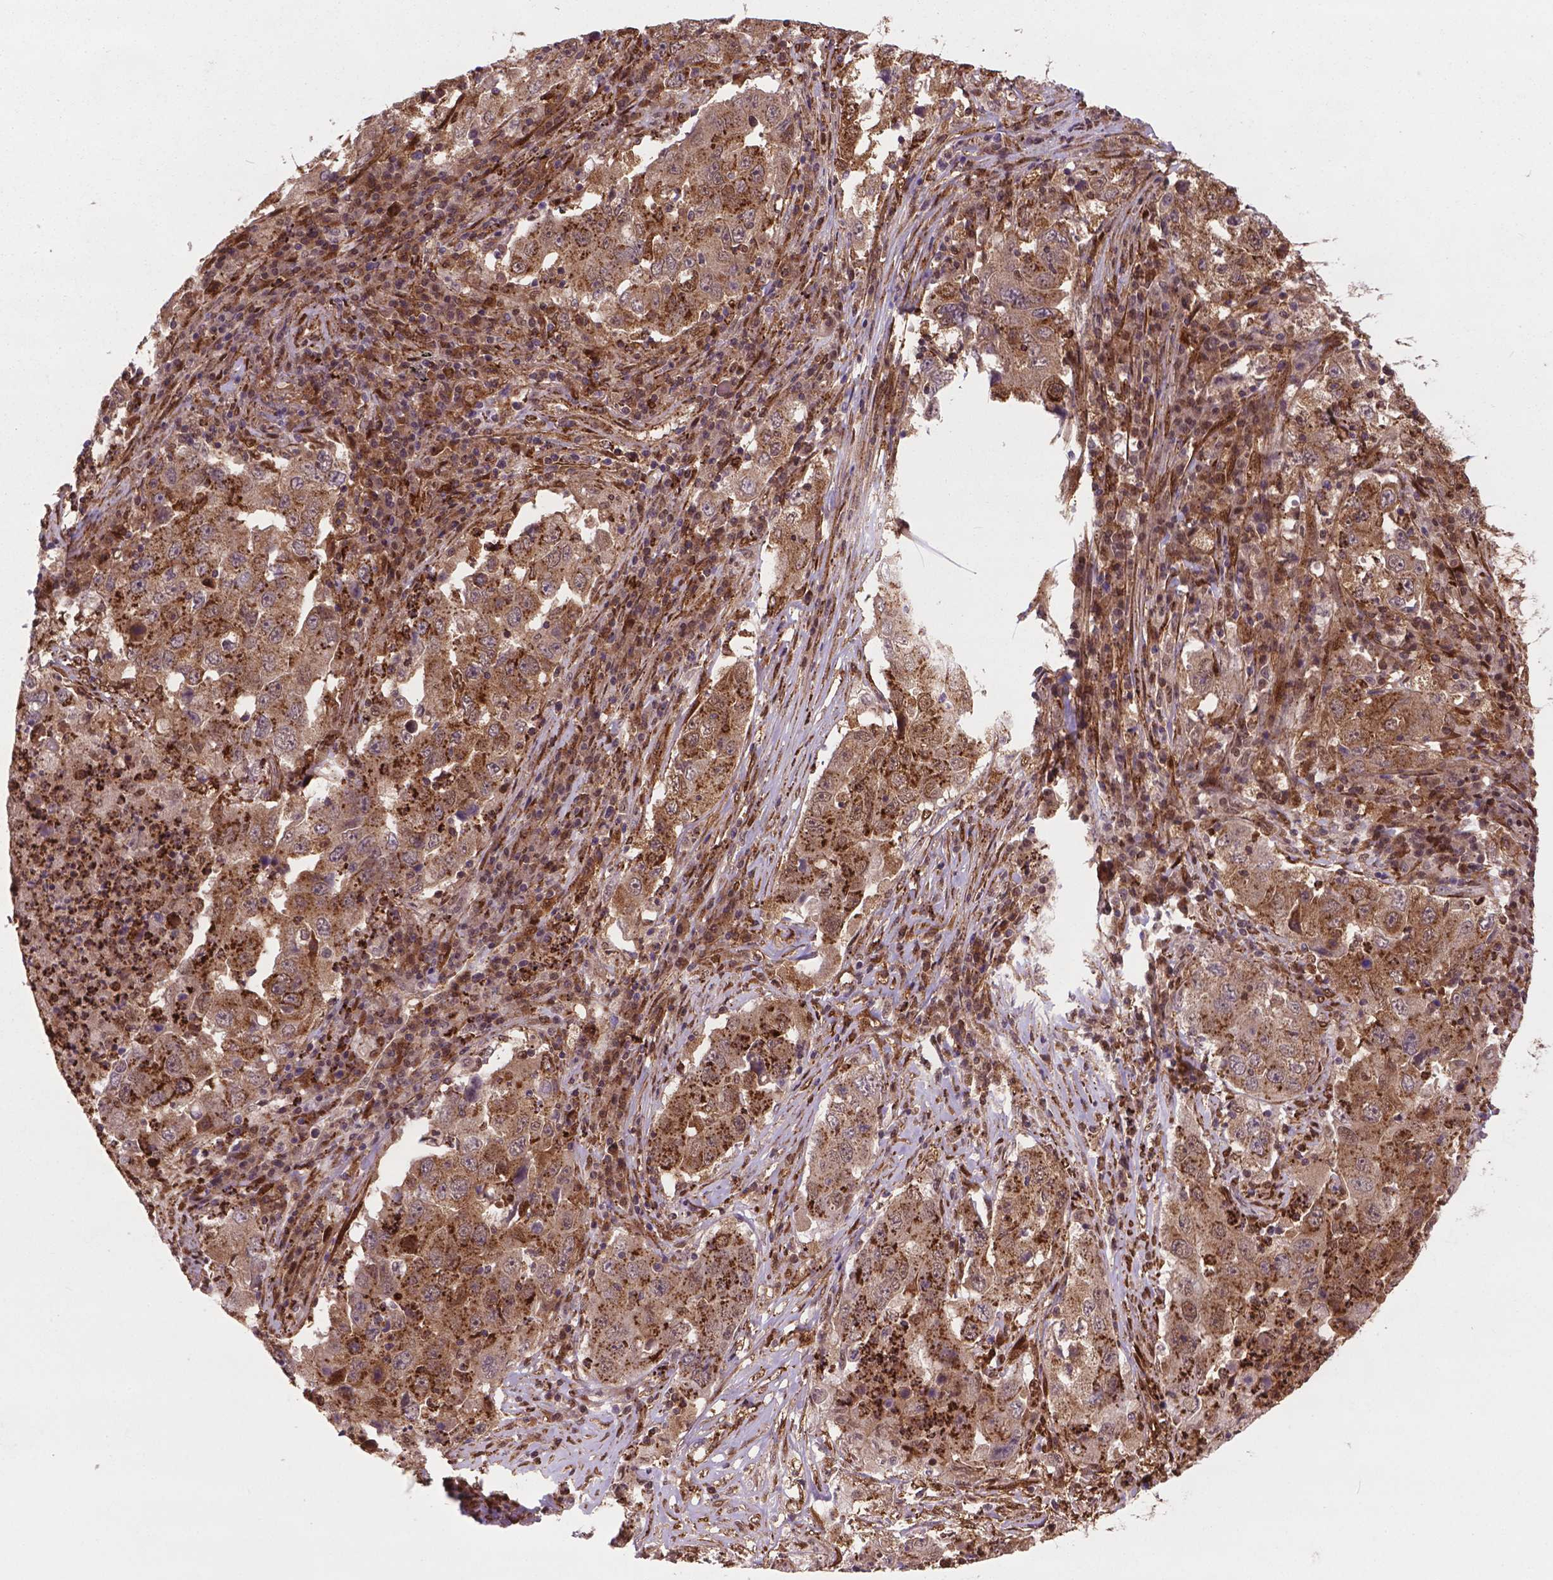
{"staining": {"intensity": "moderate", "quantity": ">75%", "location": "nuclear"}, "tissue": "lung cancer", "cell_type": "Tumor cells", "image_type": "cancer", "snomed": [{"axis": "morphology", "description": "Adenocarcinoma, NOS"}, {"axis": "topography", "description": "Lung"}], "caption": "An immunohistochemistry (IHC) photomicrograph of tumor tissue is shown. Protein staining in brown shows moderate nuclear positivity in lung cancer (adenocarcinoma) within tumor cells. (brown staining indicates protein expression, while blue staining denotes nuclei).", "gene": "PLIN3", "patient": {"sex": "male", "age": 73}}